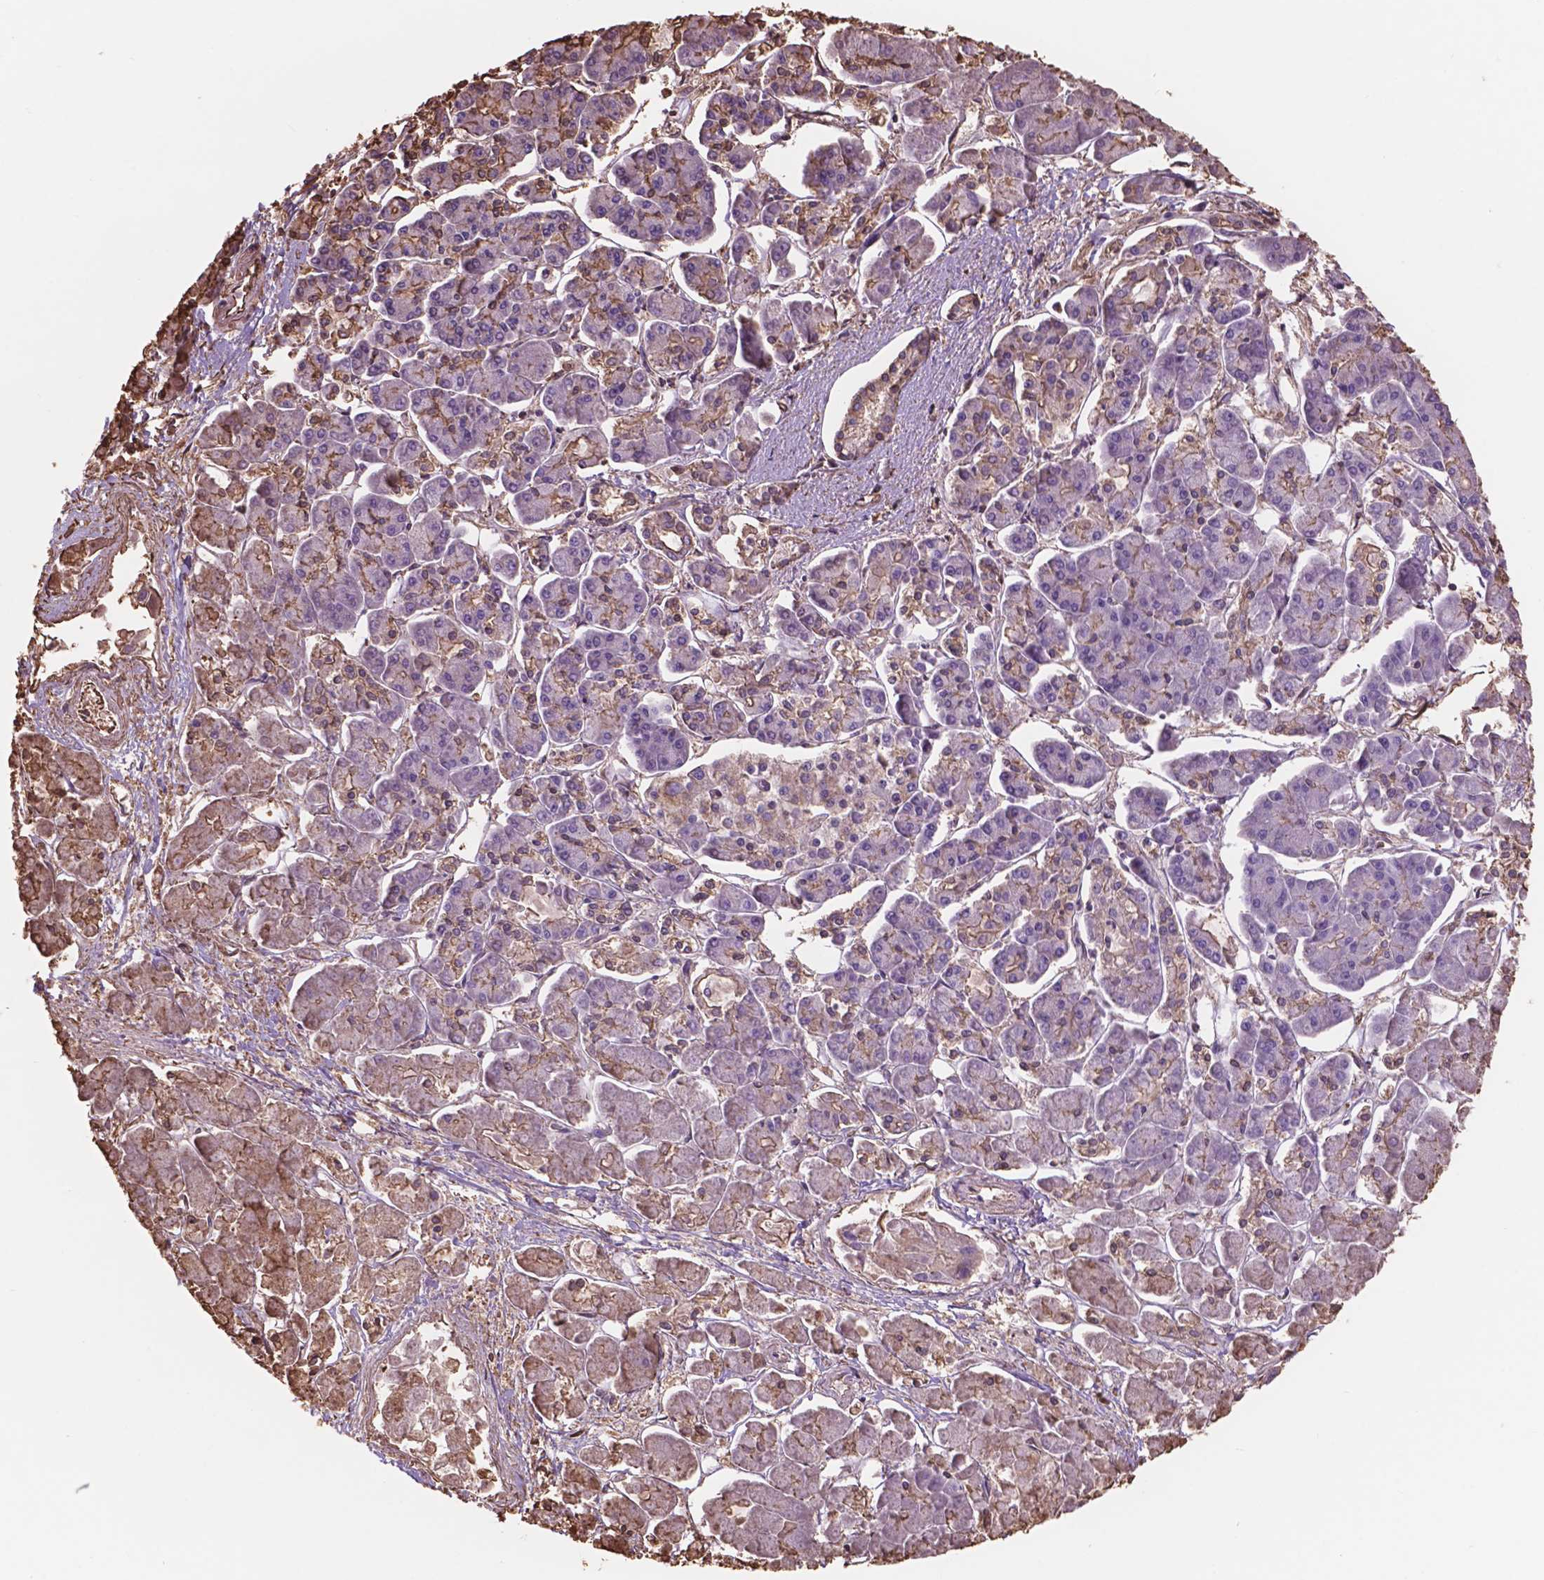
{"staining": {"intensity": "negative", "quantity": "none", "location": "none"}, "tissue": "pancreatic cancer", "cell_type": "Tumor cells", "image_type": "cancer", "snomed": [{"axis": "morphology", "description": "Adenocarcinoma, NOS"}, {"axis": "topography", "description": "Pancreas"}], "caption": "This is a photomicrograph of immunohistochemistry staining of pancreatic cancer, which shows no expression in tumor cells.", "gene": "NIPA2", "patient": {"sex": "male", "age": 85}}